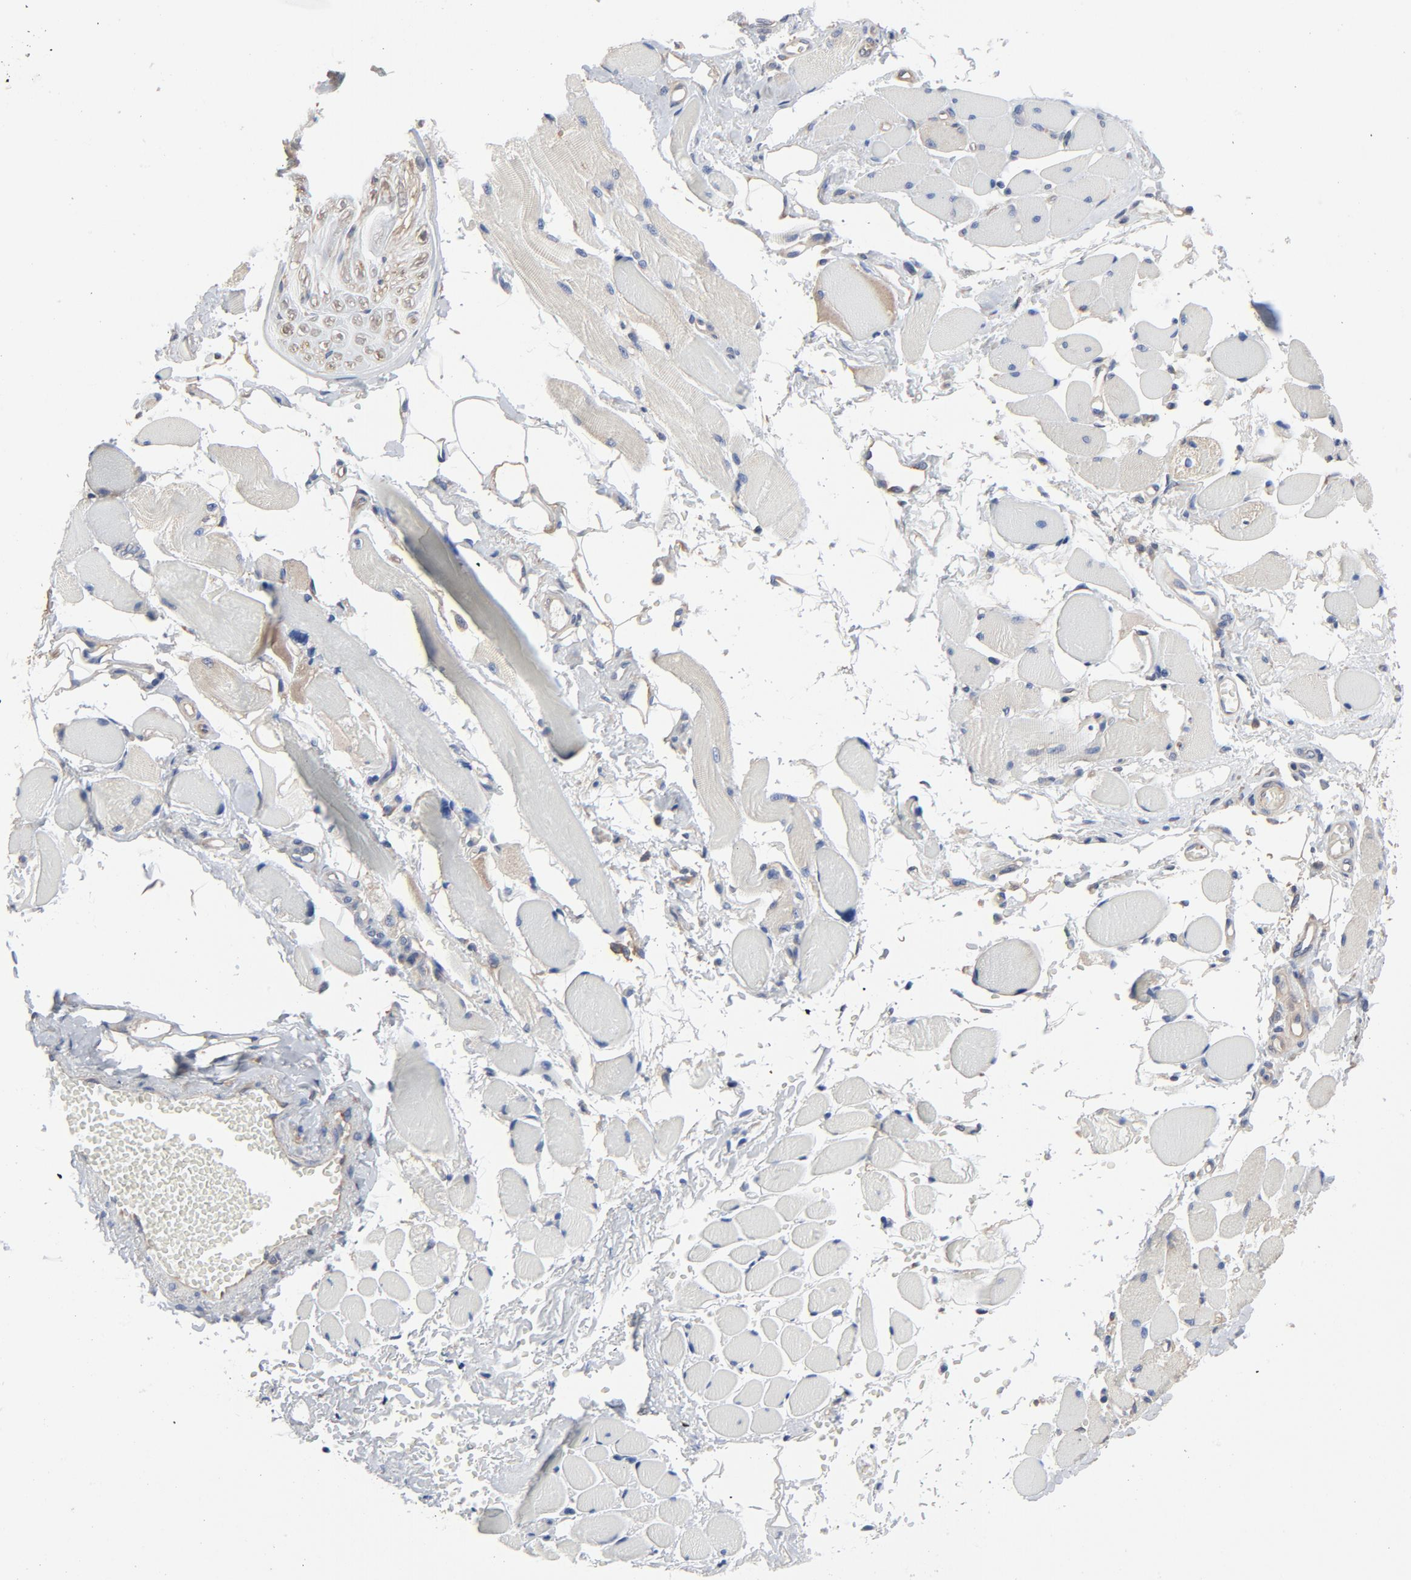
{"staining": {"intensity": "weak", "quantity": "25%-75%", "location": "cytoplasmic/membranous"}, "tissue": "adipose tissue", "cell_type": "Adipocytes", "image_type": "normal", "snomed": [{"axis": "morphology", "description": "Normal tissue, NOS"}, {"axis": "morphology", "description": "Squamous cell carcinoma, NOS"}, {"axis": "topography", "description": "Skeletal muscle"}, {"axis": "topography", "description": "Soft tissue"}, {"axis": "topography", "description": "Oral tissue"}], "caption": "IHC staining of benign adipose tissue, which demonstrates low levels of weak cytoplasmic/membranous expression in approximately 25%-75% of adipocytes indicating weak cytoplasmic/membranous protein expression. The staining was performed using DAB (brown) for protein detection and nuclei were counterstained in hematoxylin (blue).", "gene": "DYNLT3", "patient": {"sex": "male", "age": 54}}